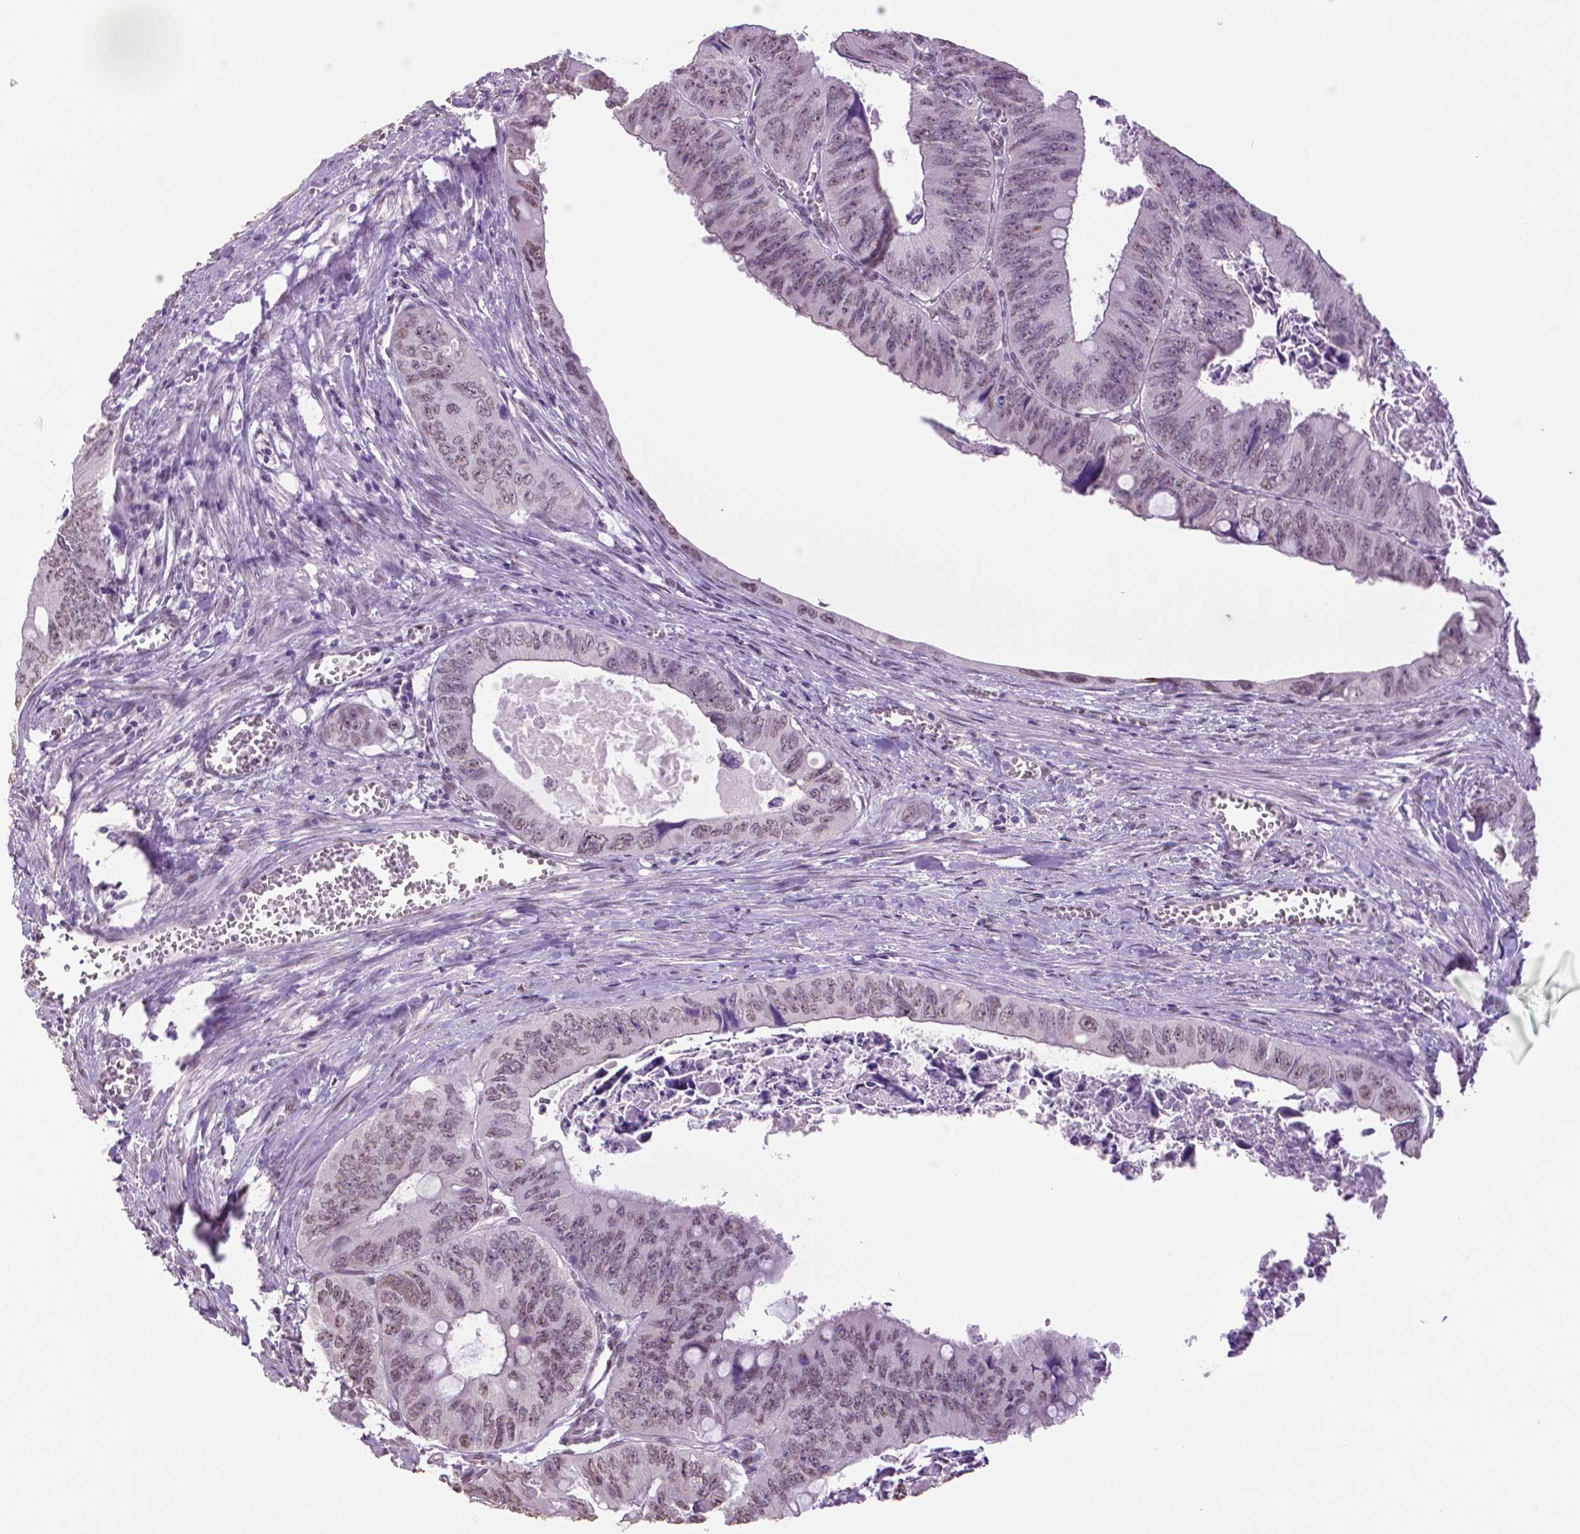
{"staining": {"intensity": "weak", "quantity": "25%-75%", "location": "nuclear"}, "tissue": "colorectal cancer", "cell_type": "Tumor cells", "image_type": "cancer", "snomed": [{"axis": "morphology", "description": "Adenocarcinoma, NOS"}, {"axis": "topography", "description": "Colon"}], "caption": "Approximately 25%-75% of tumor cells in human colorectal cancer demonstrate weak nuclear protein expression as visualized by brown immunohistochemical staining.", "gene": "IGF2BP1", "patient": {"sex": "female", "age": 84}}